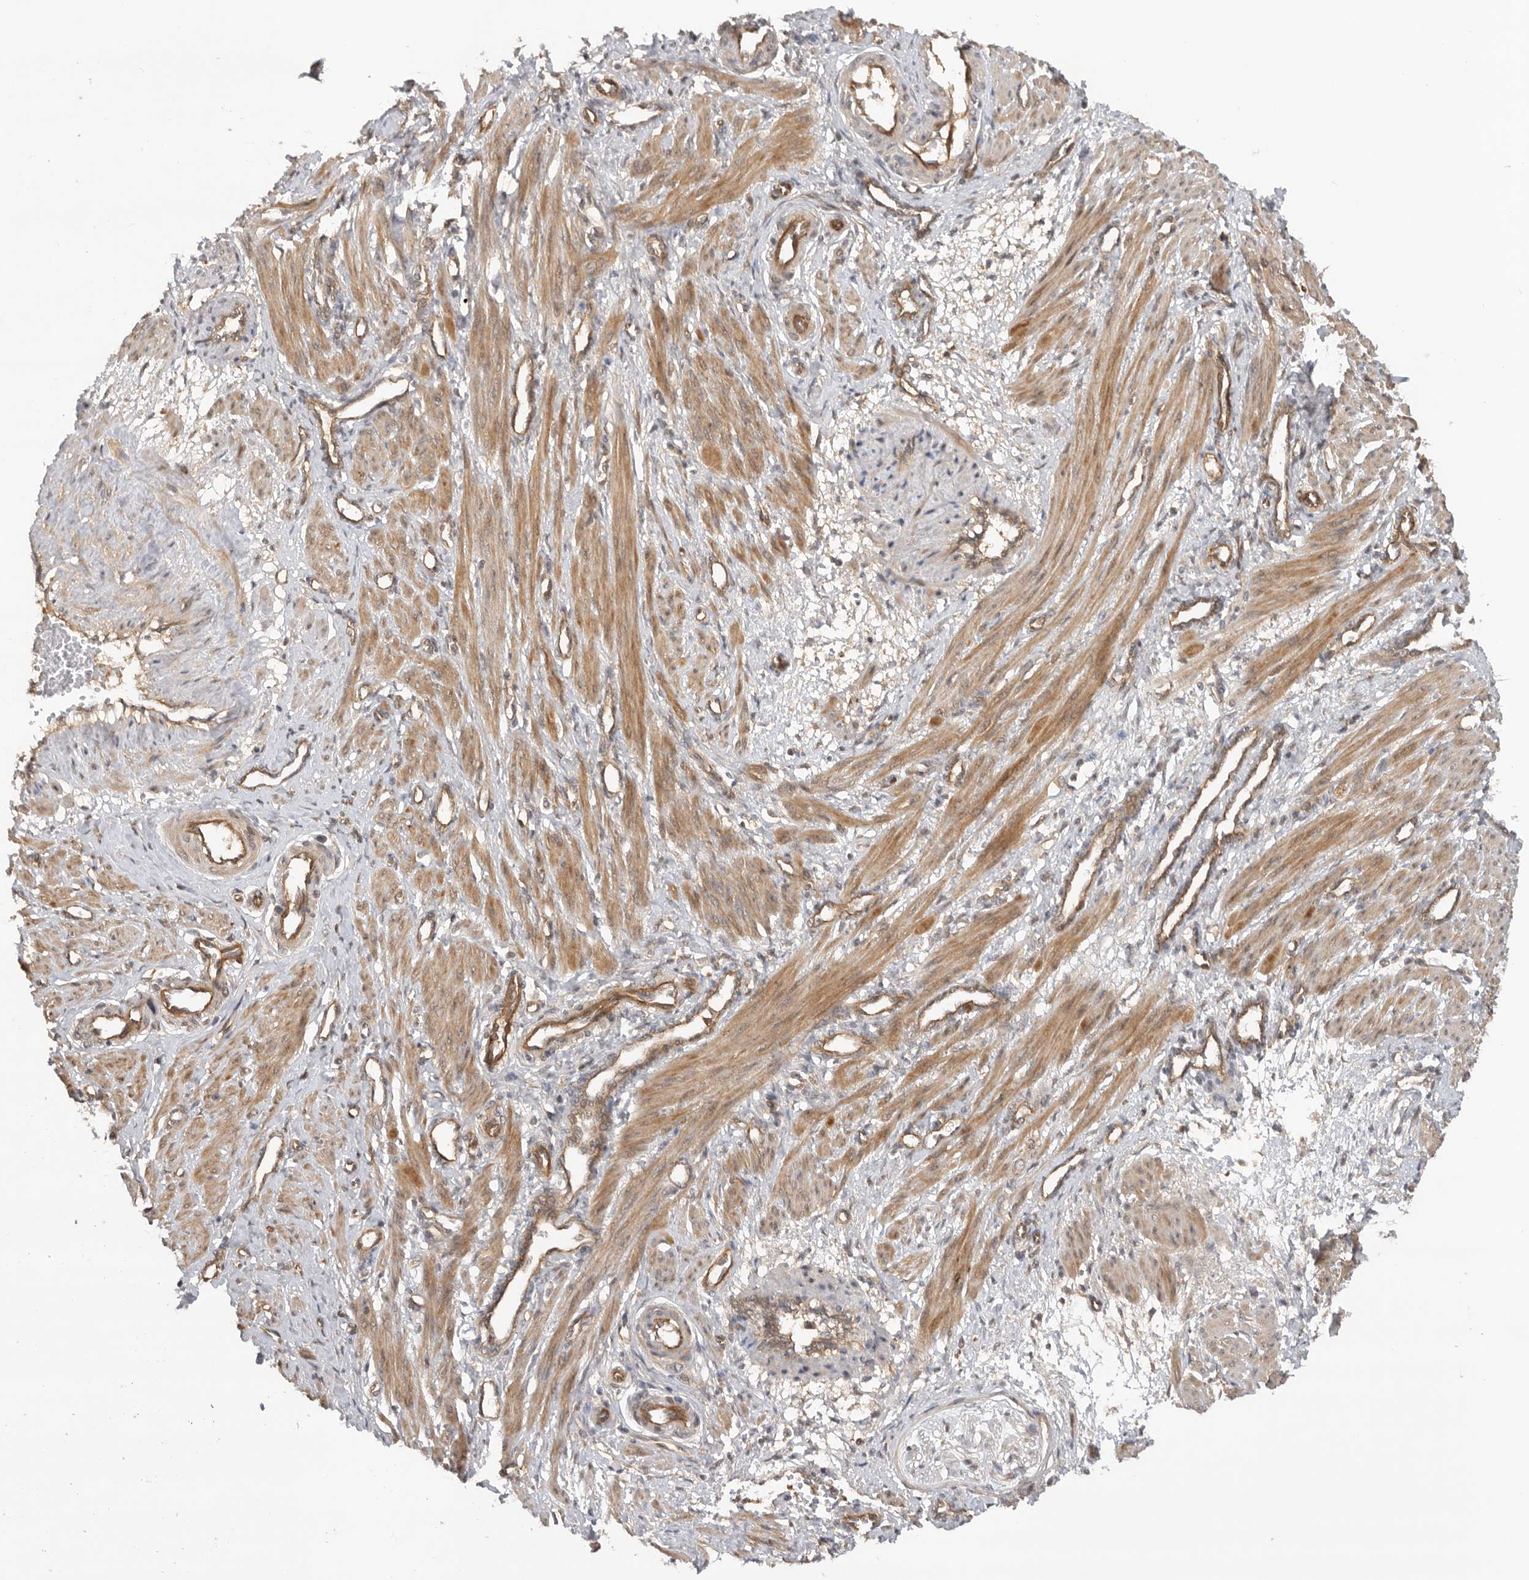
{"staining": {"intensity": "moderate", "quantity": ">75%", "location": "cytoplasmic/membranous"}, "tissue": "smooth muscle", "cell_type": "Smooth muscle cells", "image_type": "normal", "snomed": [{"axis": "morphology", "description": "Normal tissue, NOS"}, {"axis": "topography", "description": "Endometrium"}], "caption": "This micrograph displays immunohistochemistry staining of benign smooth muscle, with medium moderate cytoplasmic/membranous positivity in approximately >75% of smooth muscle cells.", "gene": "DCAF8", "patient": {"sex": "female", "age": 33}}